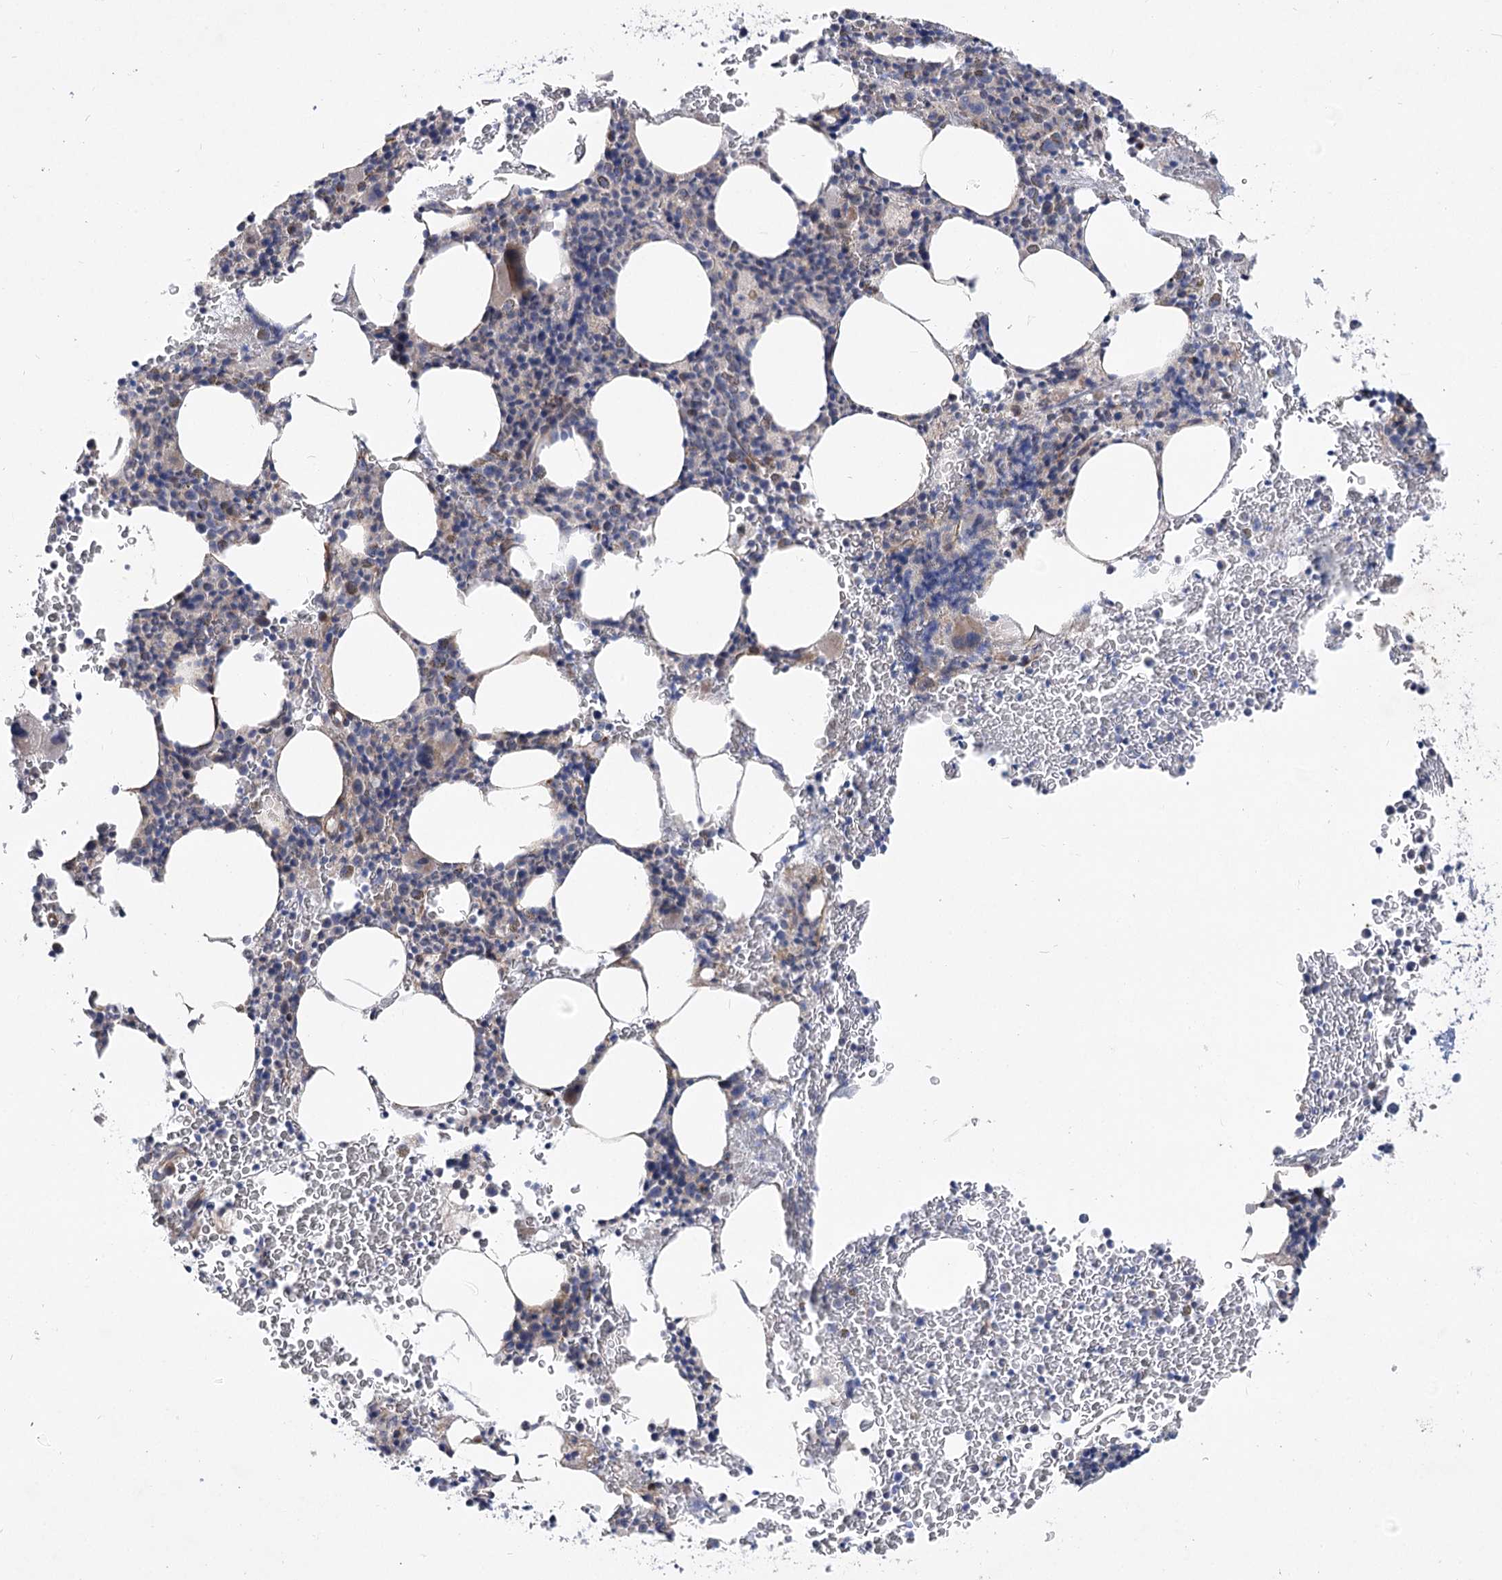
{"staining": {"intensity": "weak", "quantity": "<25%", "location": "cytoplasmic/membranous"}, "tissue": "bone marrow", "cell_type": "Hematopoietic cells", "image_type": "normal", "snomed": [{"axis": "morphology", "description": "Normal tissue, NOS"}, {"axis": "topography", "description": "Bone marrow"}], "caption": "Immunohistochemistry (IHC) image of normal bone marrow: bone marrow stained with DAB demonstrates no significant protein positivity in hematopoietic cells.", "gene": "SH3BP5L", "patient": {"sex": "male", "age": 79}}